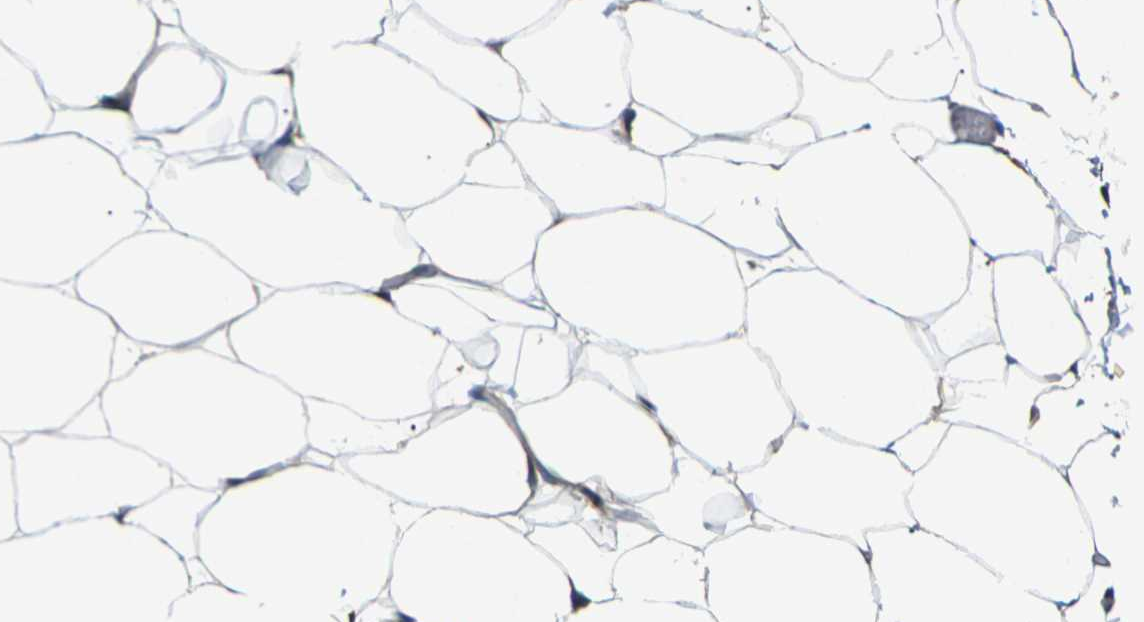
{"staining": {"intensity": "negative", "quantity": "none", "location": "none"}, "tissue": "adipose tissue", "cell_type": "Adipocytes", "image_type": "normal", "snomed": [{"axis": "morphology", "description": "Normal tissue, NOS"}, {"axis": "topography", "description": "Breast"}, {"axis": "topography", "description": "Adipose tissue"}], "caption": "Adipocytes show no significant protein positivity in benign adipose tissue. The staining was performed using DAB (3,3'-diaminobenzidine) to visualize the protein expression in brown, while the nuclei were stained in blue with hematoxylin (Magnification: 20x).", "gene": "PCDHB4", "patient": {"sex": "female", "age": 25}}